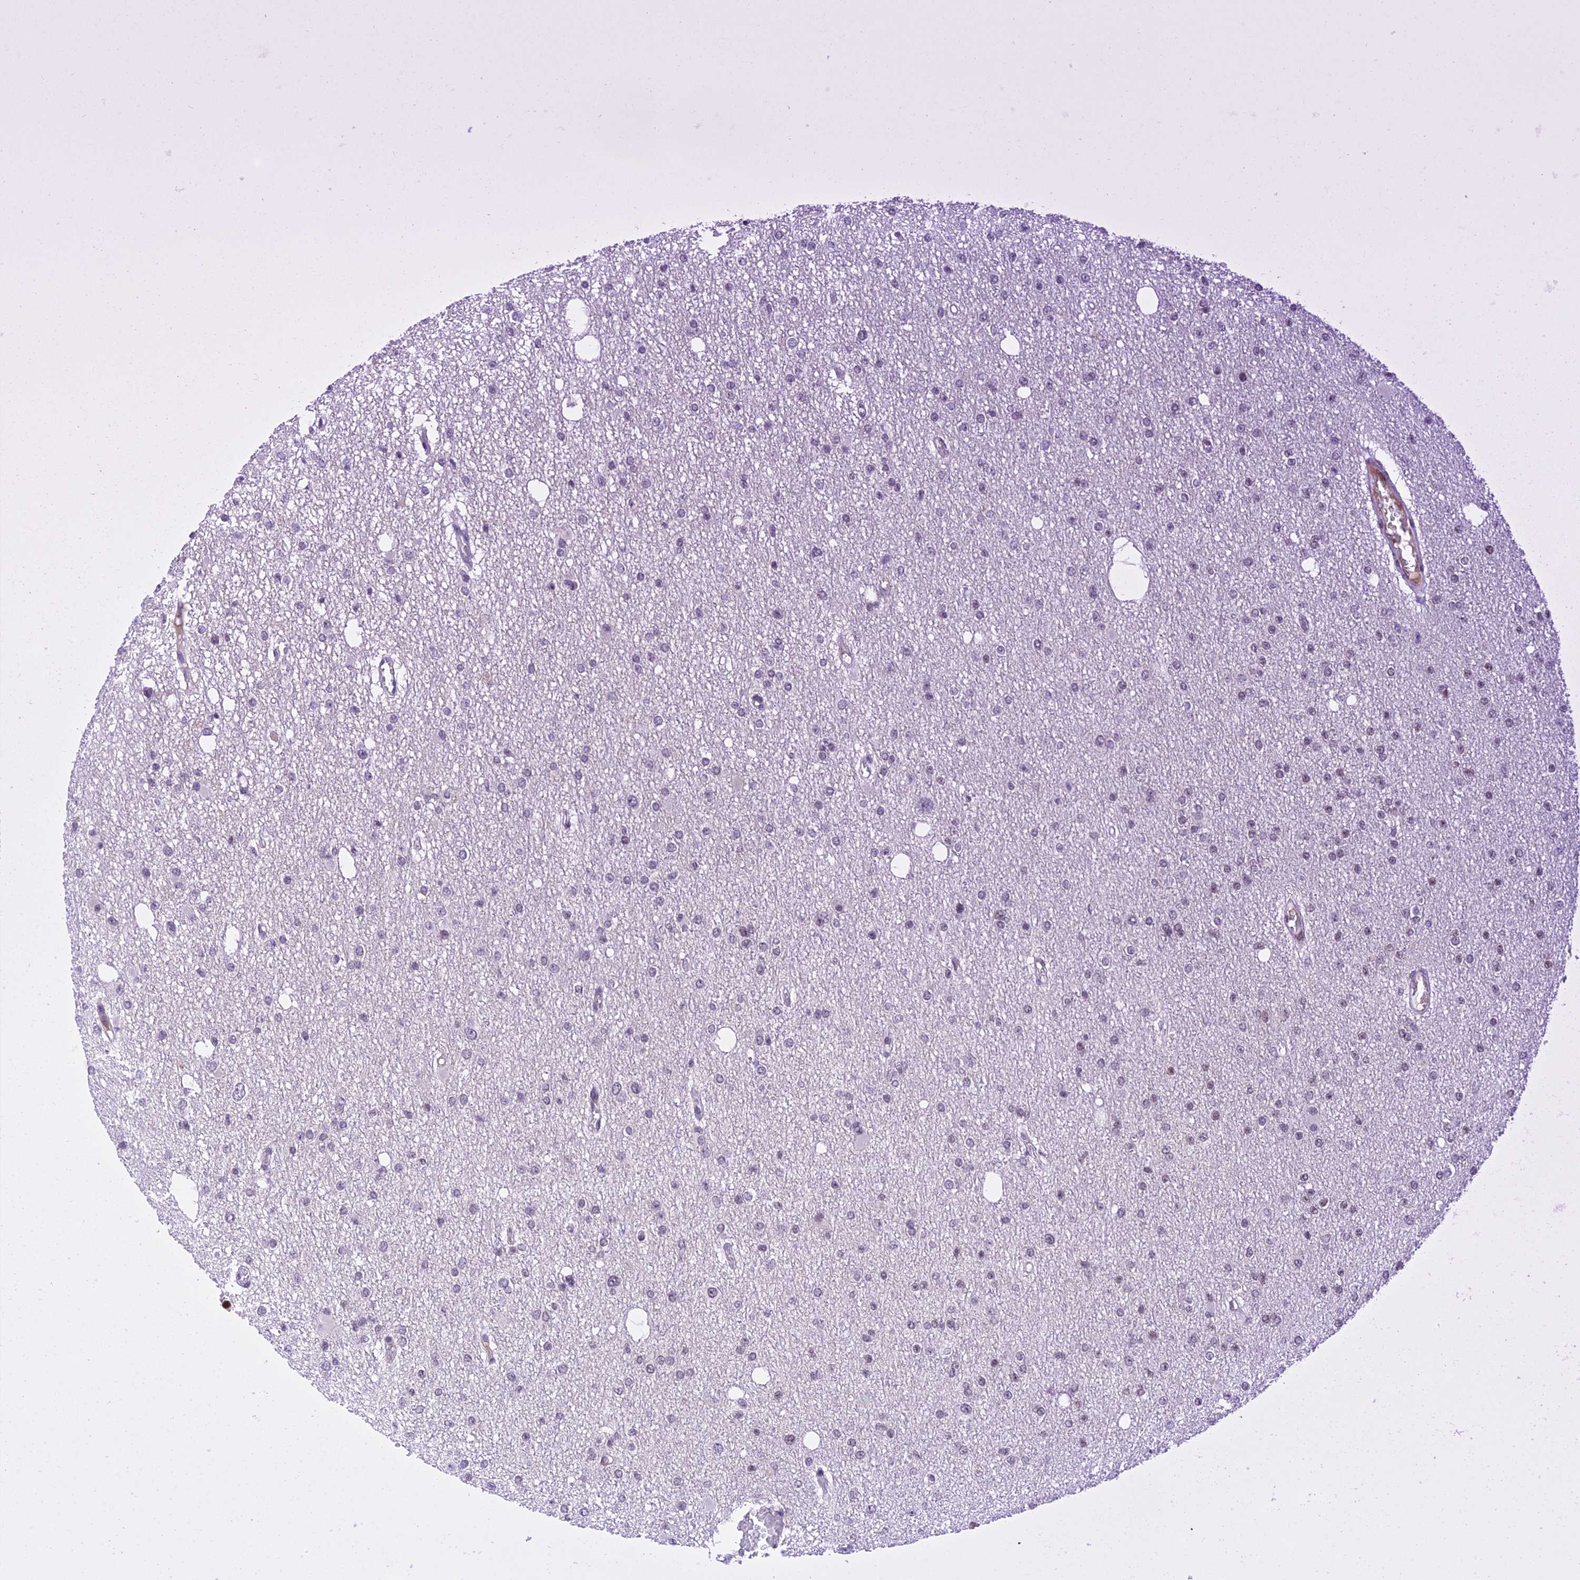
{"staining": {"intensity": "negative", "quantity": "none", "location": "none"}, "tissue": "glioma", "cell_type": "Tumor cells", "image_type": "cancer", "snomed": [{"axis": "morphology", "description": "Glioma, malignant, Low grade"}, {"axis": "topography", "description": "Brain"}], "caption": "Immunohistochemical staining of human malignant glioma (low-grade) exhibits no significant expression in tumor cells.", "gene": "THAP11", "patient": {"sex": "female", "age": 22}}